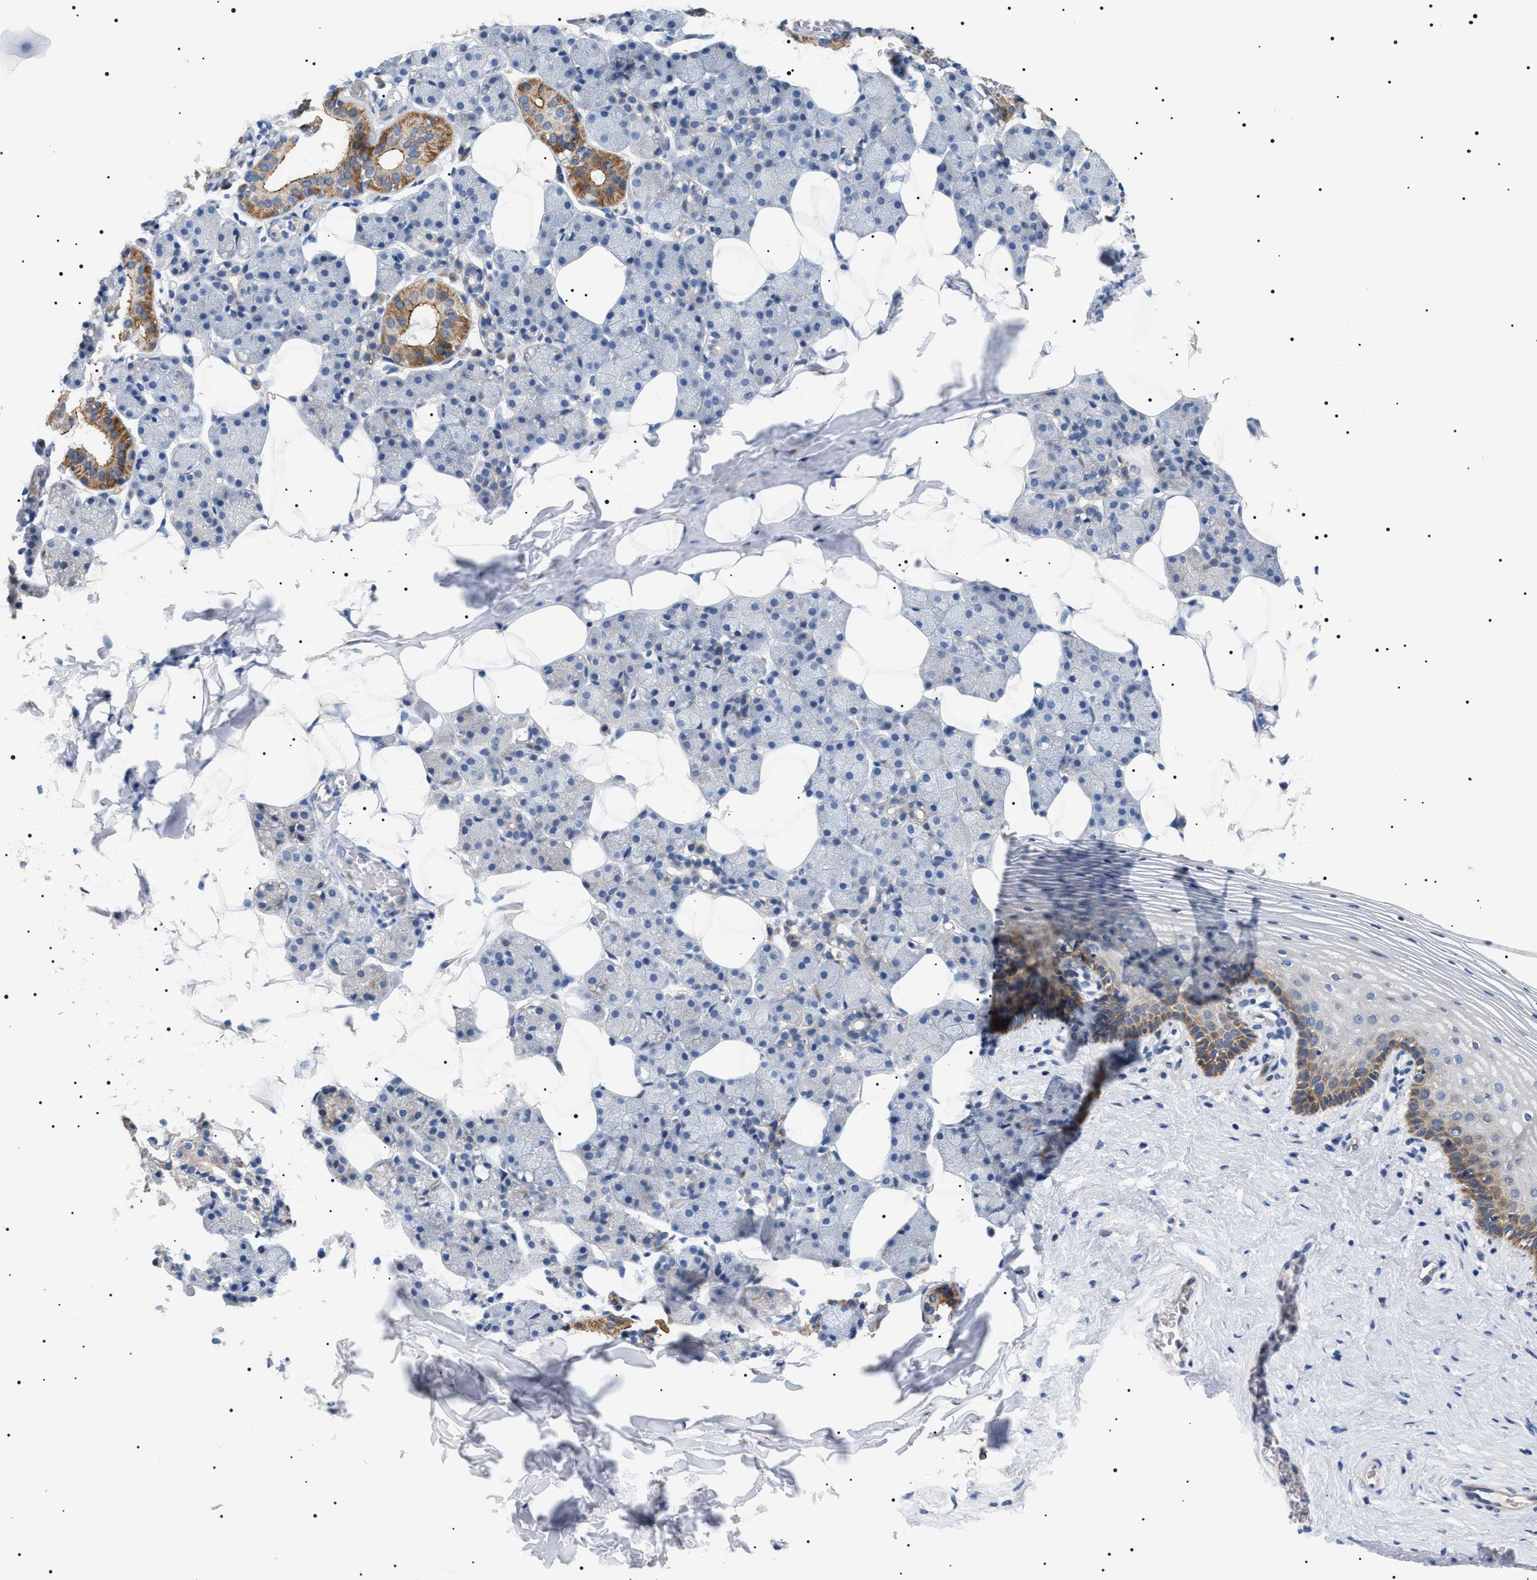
{"staining": {"intensity": "strong", "quantity": "<25%", "location": "cytoplasmic/membranous"}, "tissue": "salivary gland", "cell_type": "Glandular cells", "image_type": "normal", "snomed": [{"axis": "morphology", "description": "Normal tissue, NOS"}, {"axis": "topography", "description": "Salivary gland"}], "caption": "Immunohistochemical staining of benign human salivary gland displays medium levels of strong cytoplasmic/membranous expression in about <25% of glandular cells. (DAB = brown stain, brightfield microscopy at high magnification).", "gene": "TMEM222", "patient": {"sex": "female", "age": 33}}